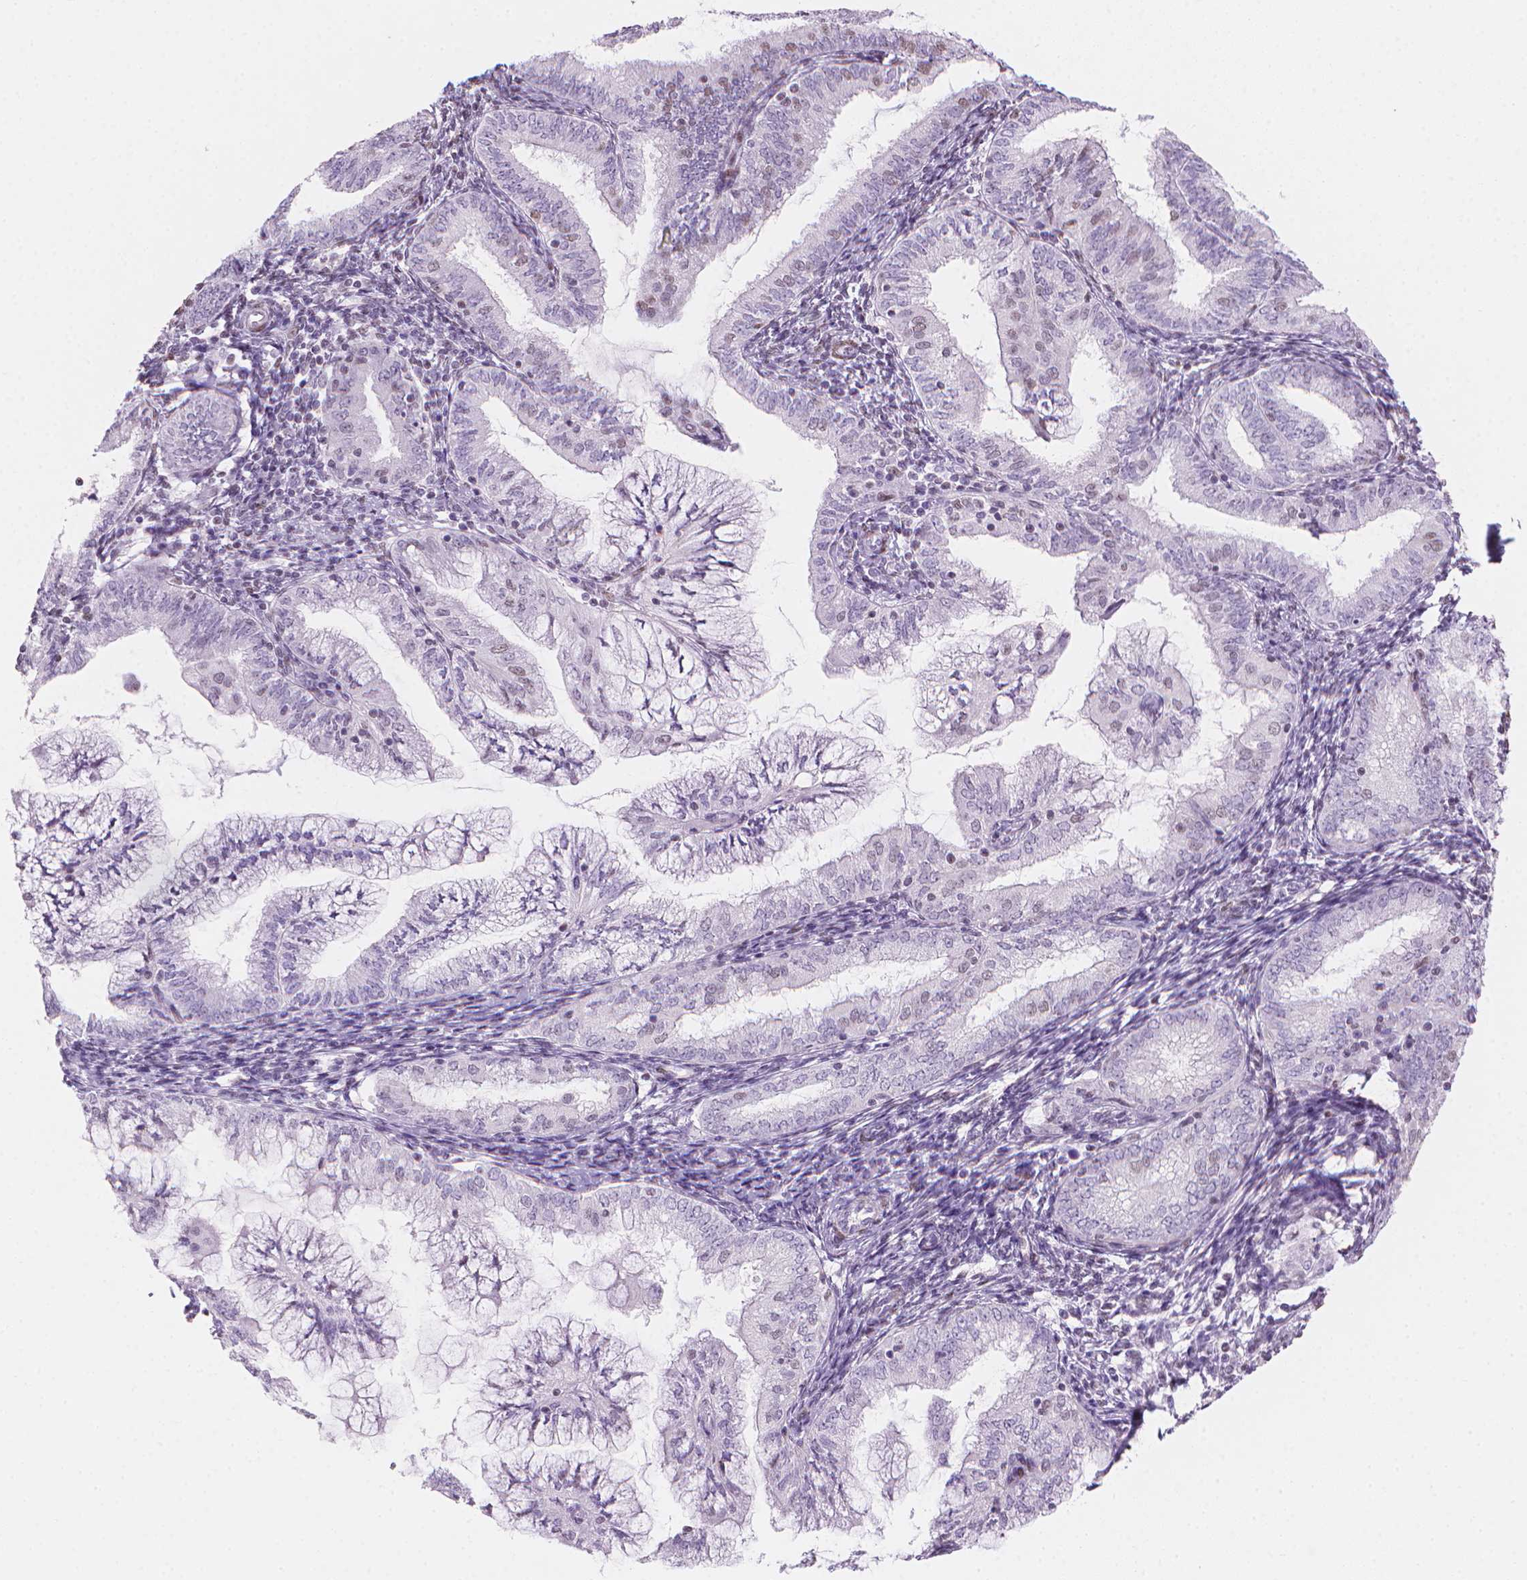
{"staining": {"intensity": "negative", "quantity": "none", "location": "none"}, "tissue": "endometrial cancer", "cell_type": "Tumor cells", "image_type": "cancer", "snomed": [{"axis": "morphology", "description": "Adenocarcinoma, NOS"}, {"axis": "topography", "description": "Endometrium"}], "caption": "Tumor cells are negative for protein expression in human endometrial cancer. The staining was performed using DAB to visualize the protein expression in brown, while the nuclei were stained in blue with hematoxylin (Magnification: 20x).", "gene": "PIAS2", "patient": {"sex": "female", "age": 55}}